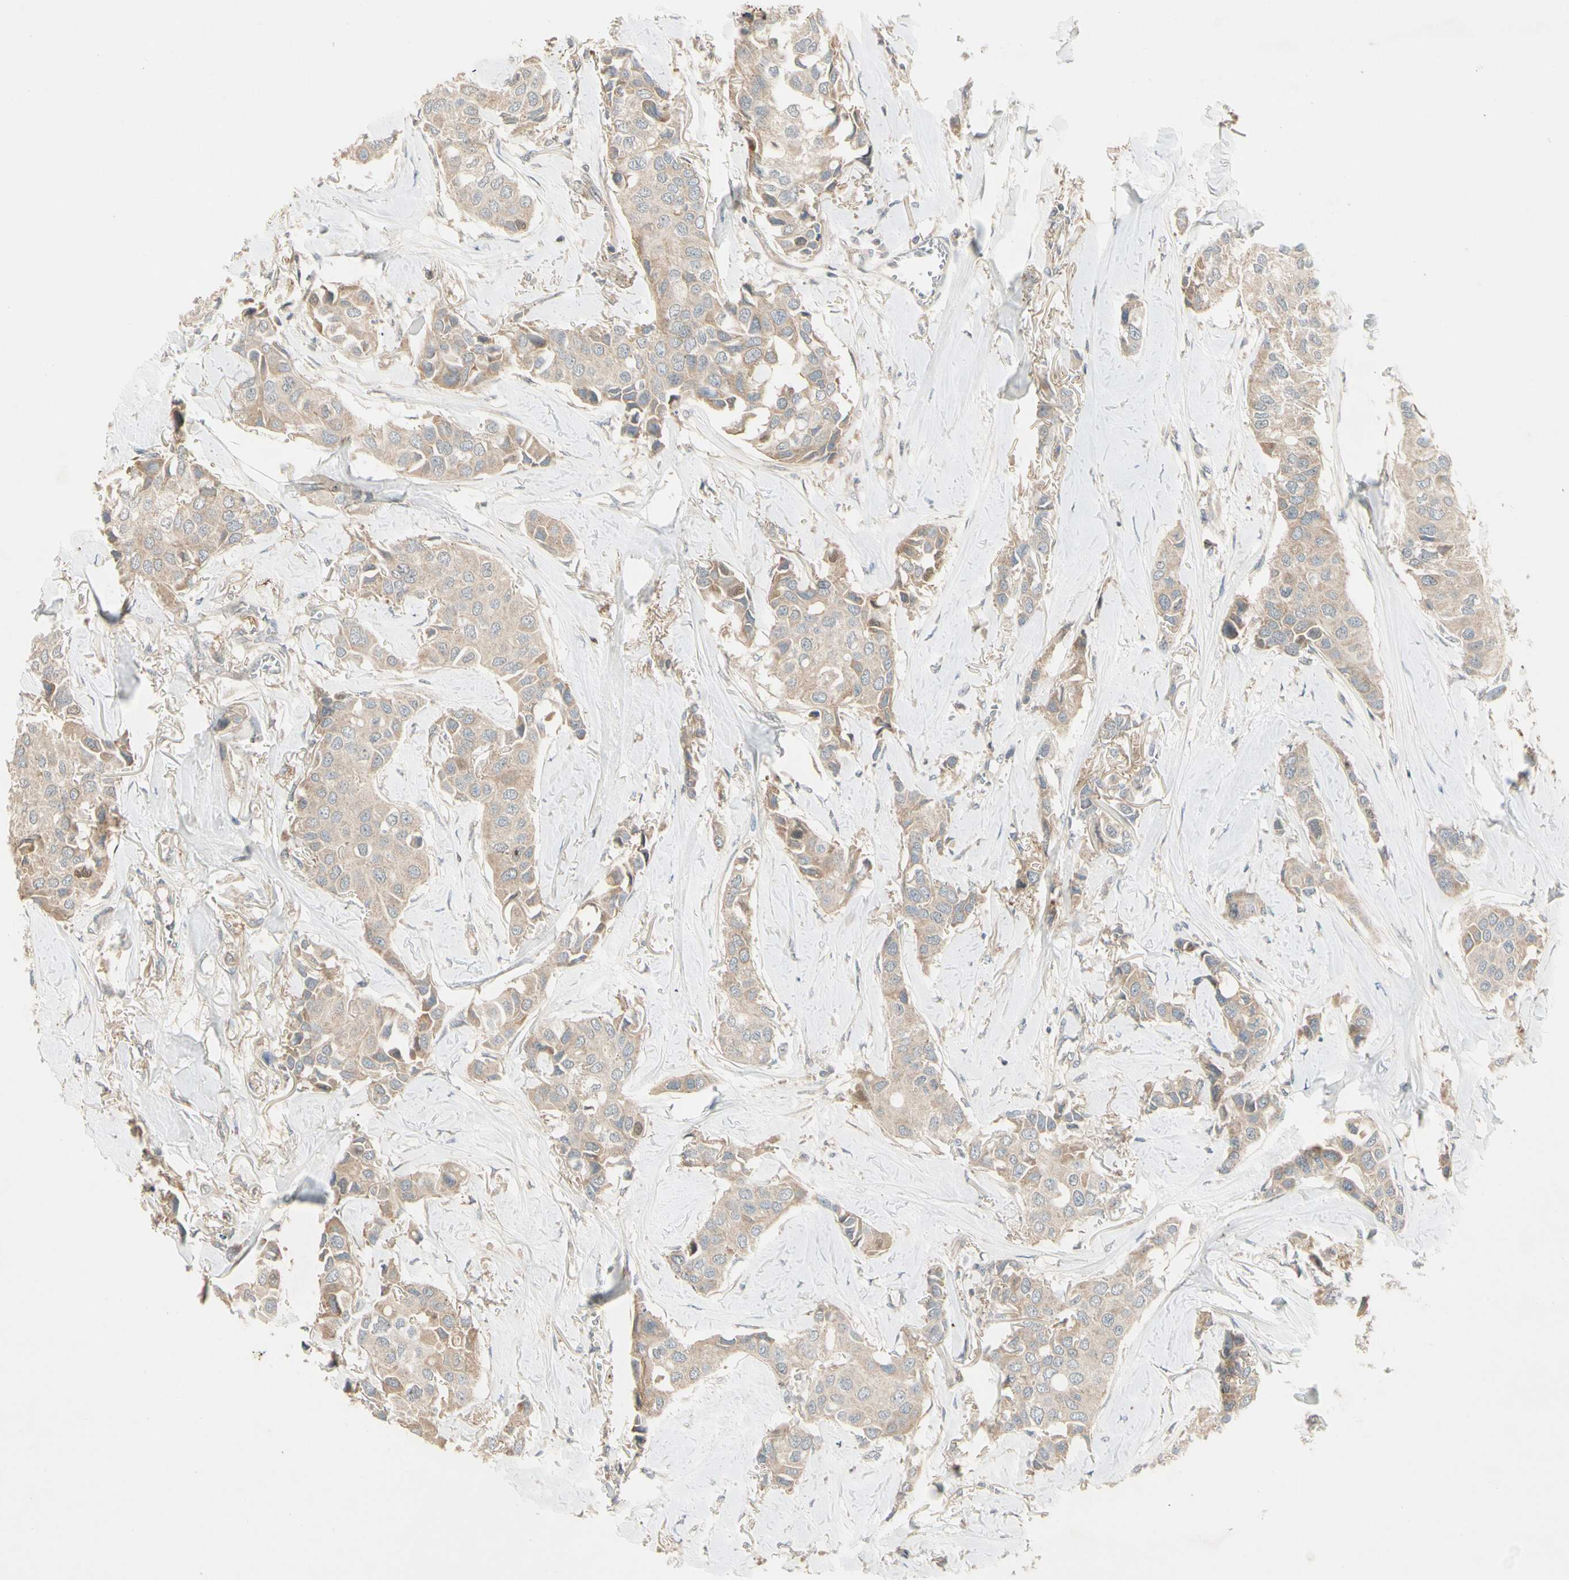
{"staining": {"intensity": "weak", "quantity": ">75%", "location": "cytoplasmic/membranous"}, "tissue": "breast cancer", "cell_type": "Tumor cells", "image_type": "cancer", "snomed": [{"axis": "morphology", "description": "Duct carcinoma"}, {"axis": "topography", "description": "Breast"}], "caption": "IHC histopathology image of intraductal carcinoma (breast) stained for a protein (brown), which shows low levels of weak cytoplasmic/membranous positivity in about >75% of tumor cells.", "gene": "ICAM5", "patient": {"sex": "female", "age": 80}}